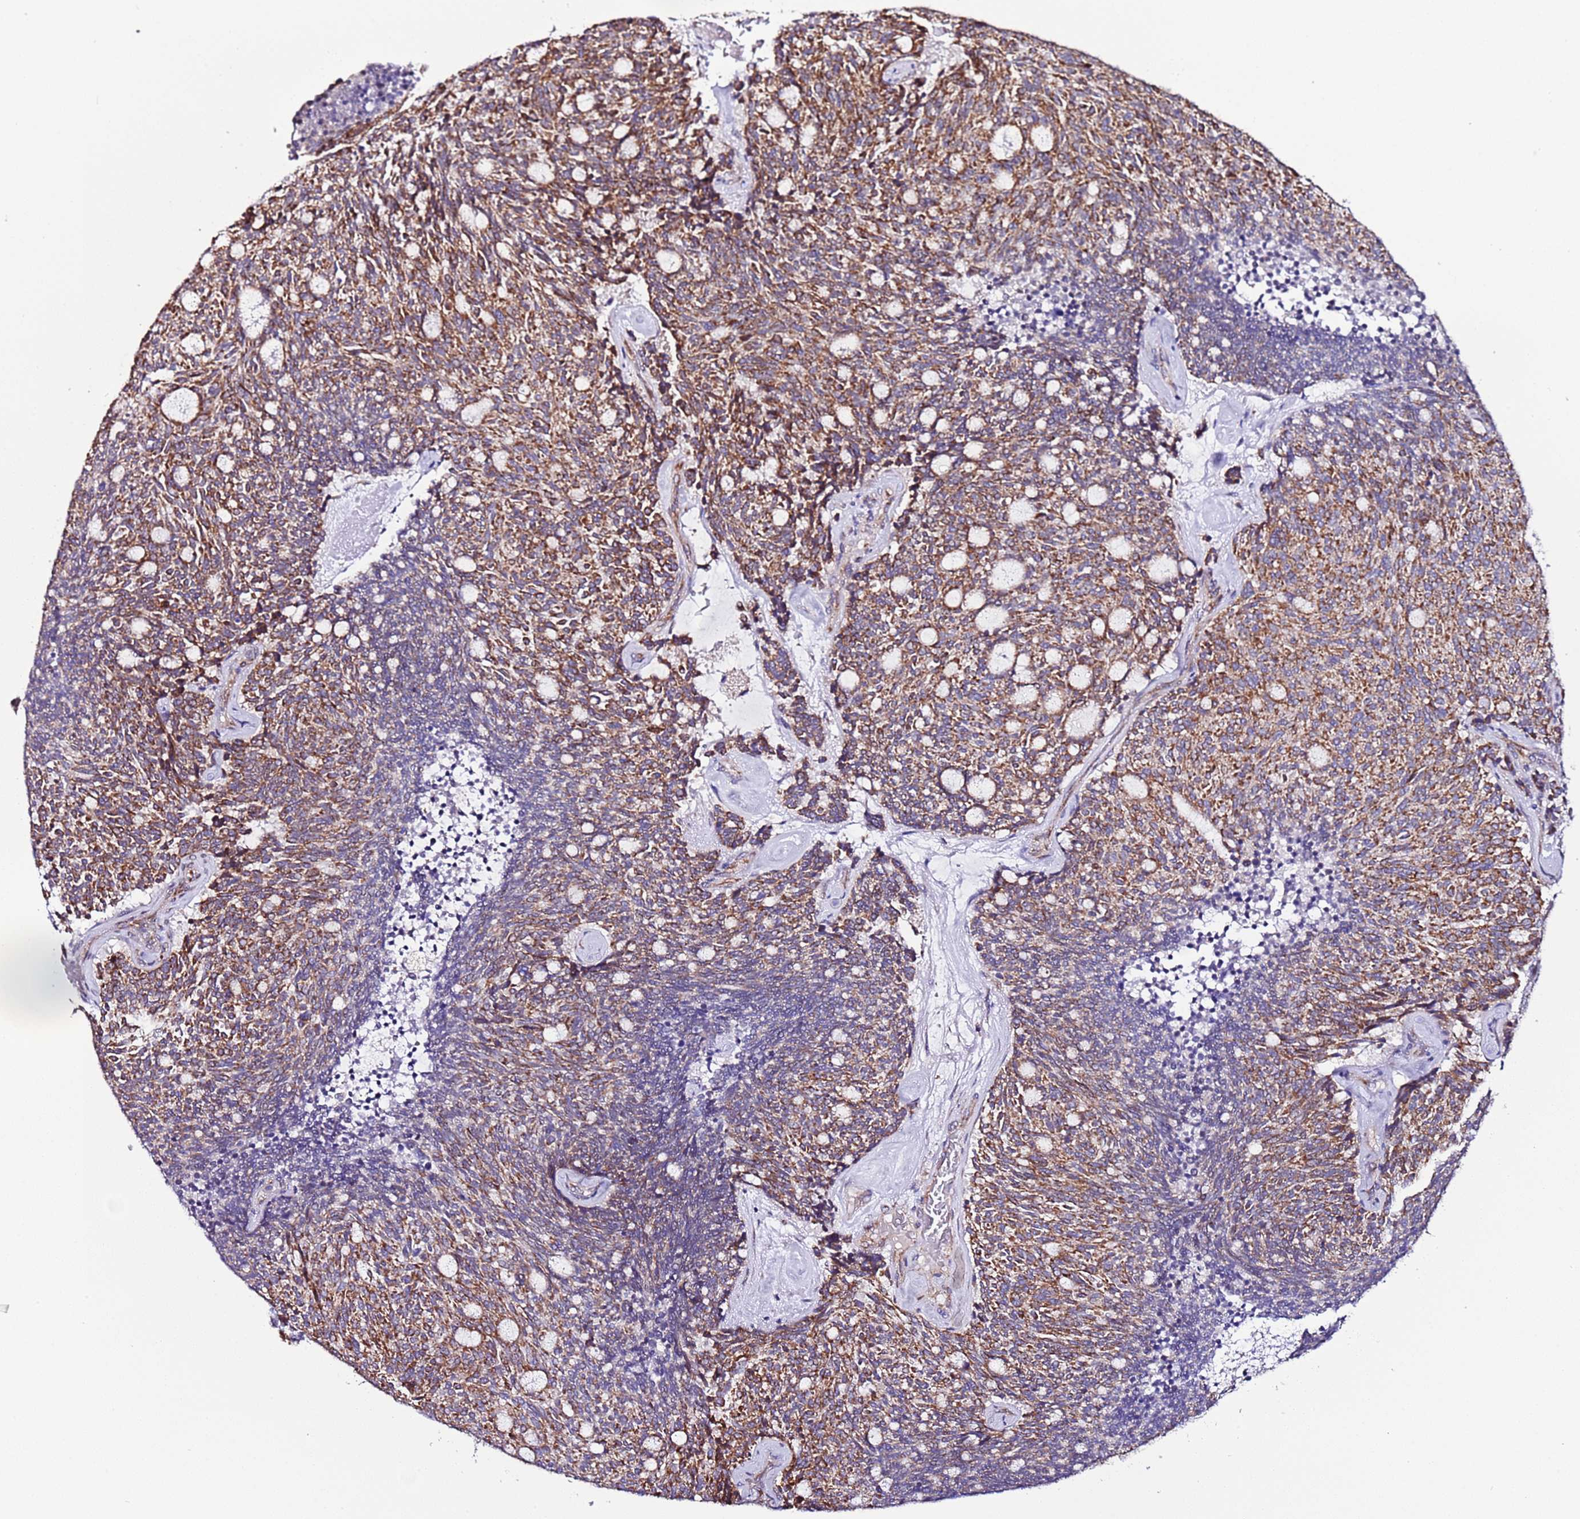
{"staining": {"intensity": "moderate", "quantity": ">75%", "location": "cytoplasmic/membranous"}, "tissue": "carcinoid", "cell_type": "Tumor cells", "image_type": "cancer", "snomed": [{"axis": "morphology", "description": "Carcinoid, malignant, NOS"}, {"axis": "topography", "description": "Pancreas"}], "caption": "Moderate cytoplasmic/membranous protein expression is identified in approximately >75% of tumor cells in carcinoid.", "gene": "AHI1", "patient": {"sex": "female", "age": 54}}